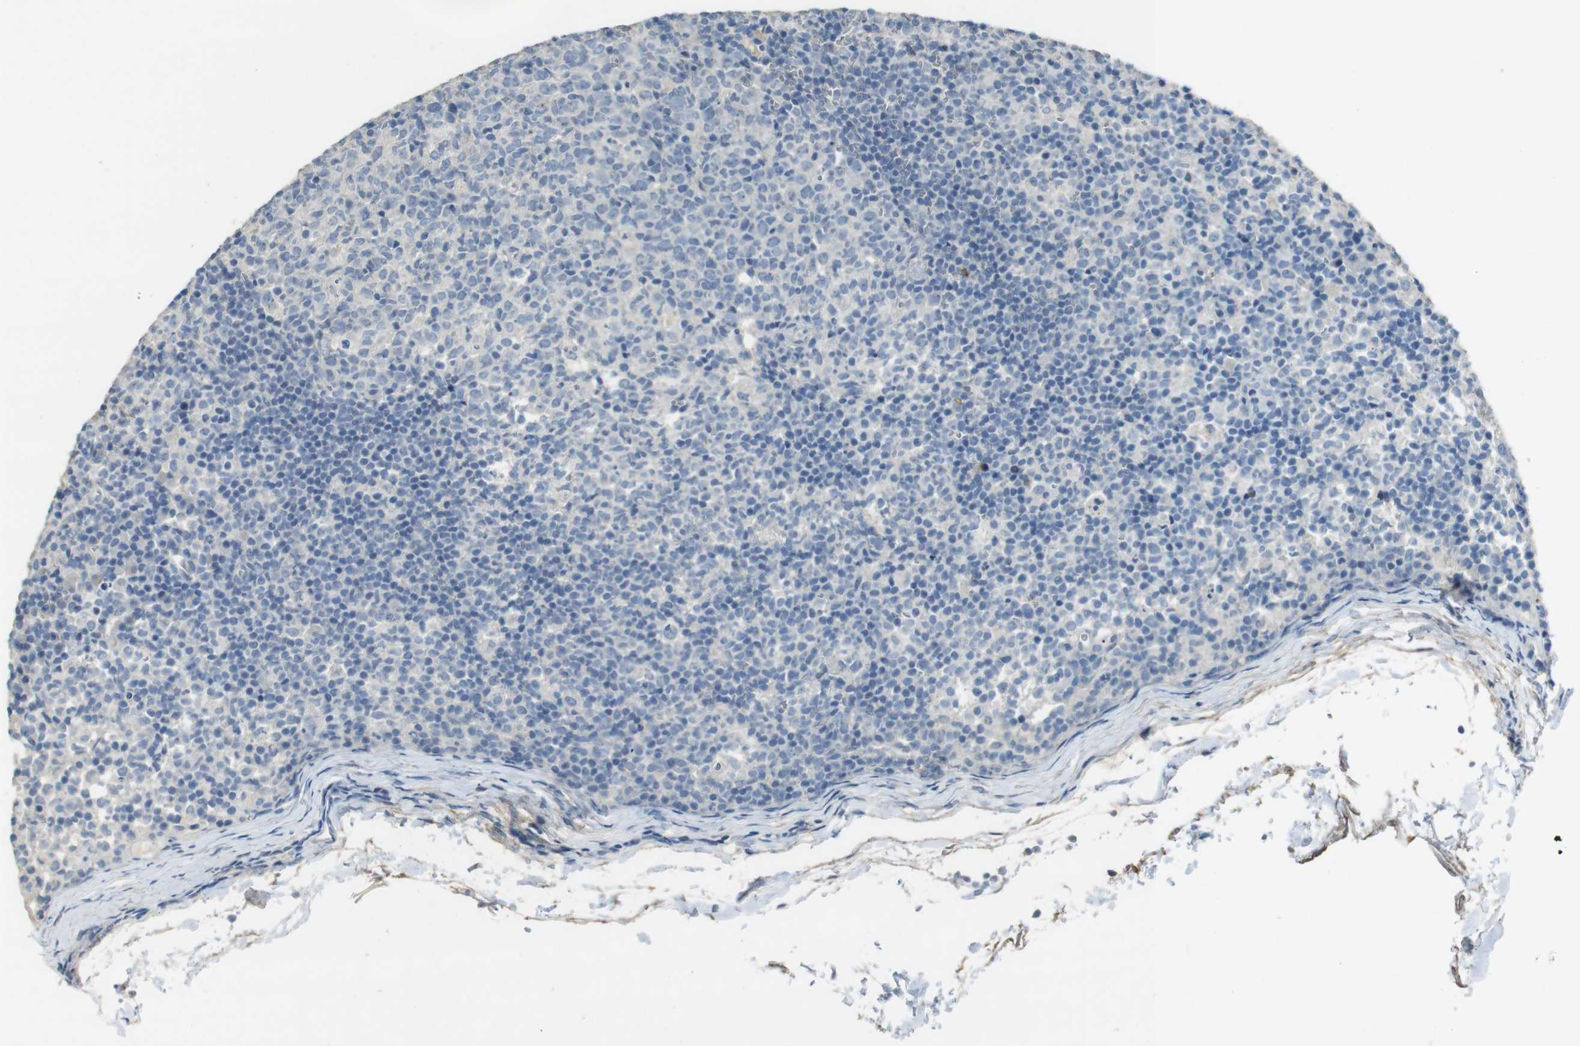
{"staining": {"intensity": "negative", "quantity": "none", "location": "none"}, "tissue": "lymph node", "cell_type": "Germinal center cells", "image_type": "normal", "snomed": [{"axis": "morphology", "description": "Normal tissue, NOS"}, {"axis": "morphology", "description": "Inflammation, NOS"}, {"axis": "topography", "description": "Lymph node"}], "caption": "The micrograph reveals no significant staining in germinal center cells of lymph node.", "gene": "ENTPD7", "patient": {"sex": "male", "age": 55}}